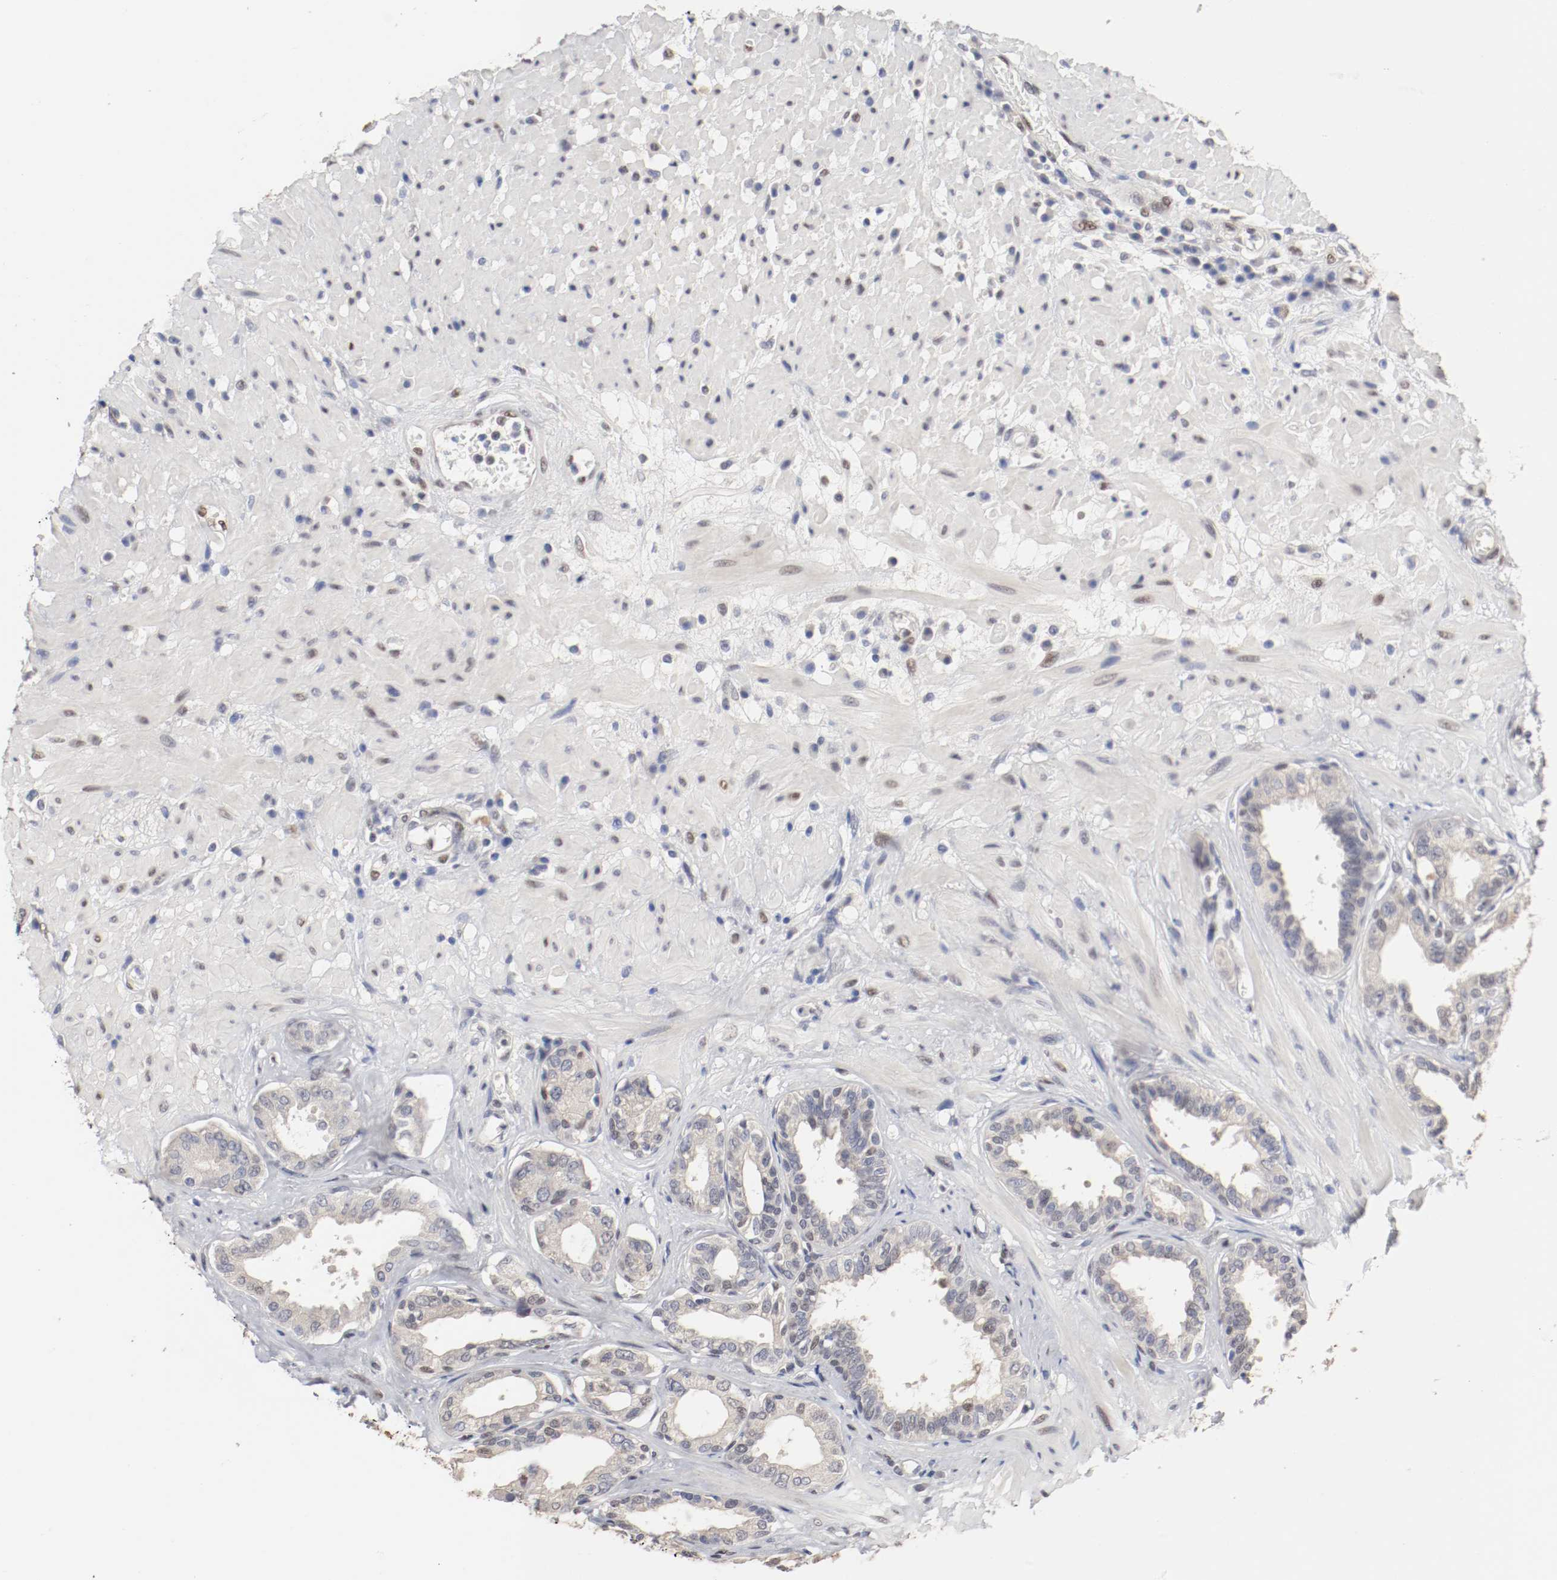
{"staining": {"intensity": "moderate", "quantity": "<25%", "location": "cytoplasmic/membranous,nuclear"}, "tissue": "seminal vesicle", "cell_type": "Glandular cells", "image_type": "normal", "snomed": [{"axis": "morphology", "description": "Normal tissue, NOS"}, {"axis": "topography", "description": "Seminal veicle"}], "caption": "Protein staining of unremarkable seminal vesicle reveals moderate cytoplasmic/membranous,nuclear expression in about <25% of glandular cells.", "gene": "FOSL2", "patient": {"sex": "male", "age": 61}}